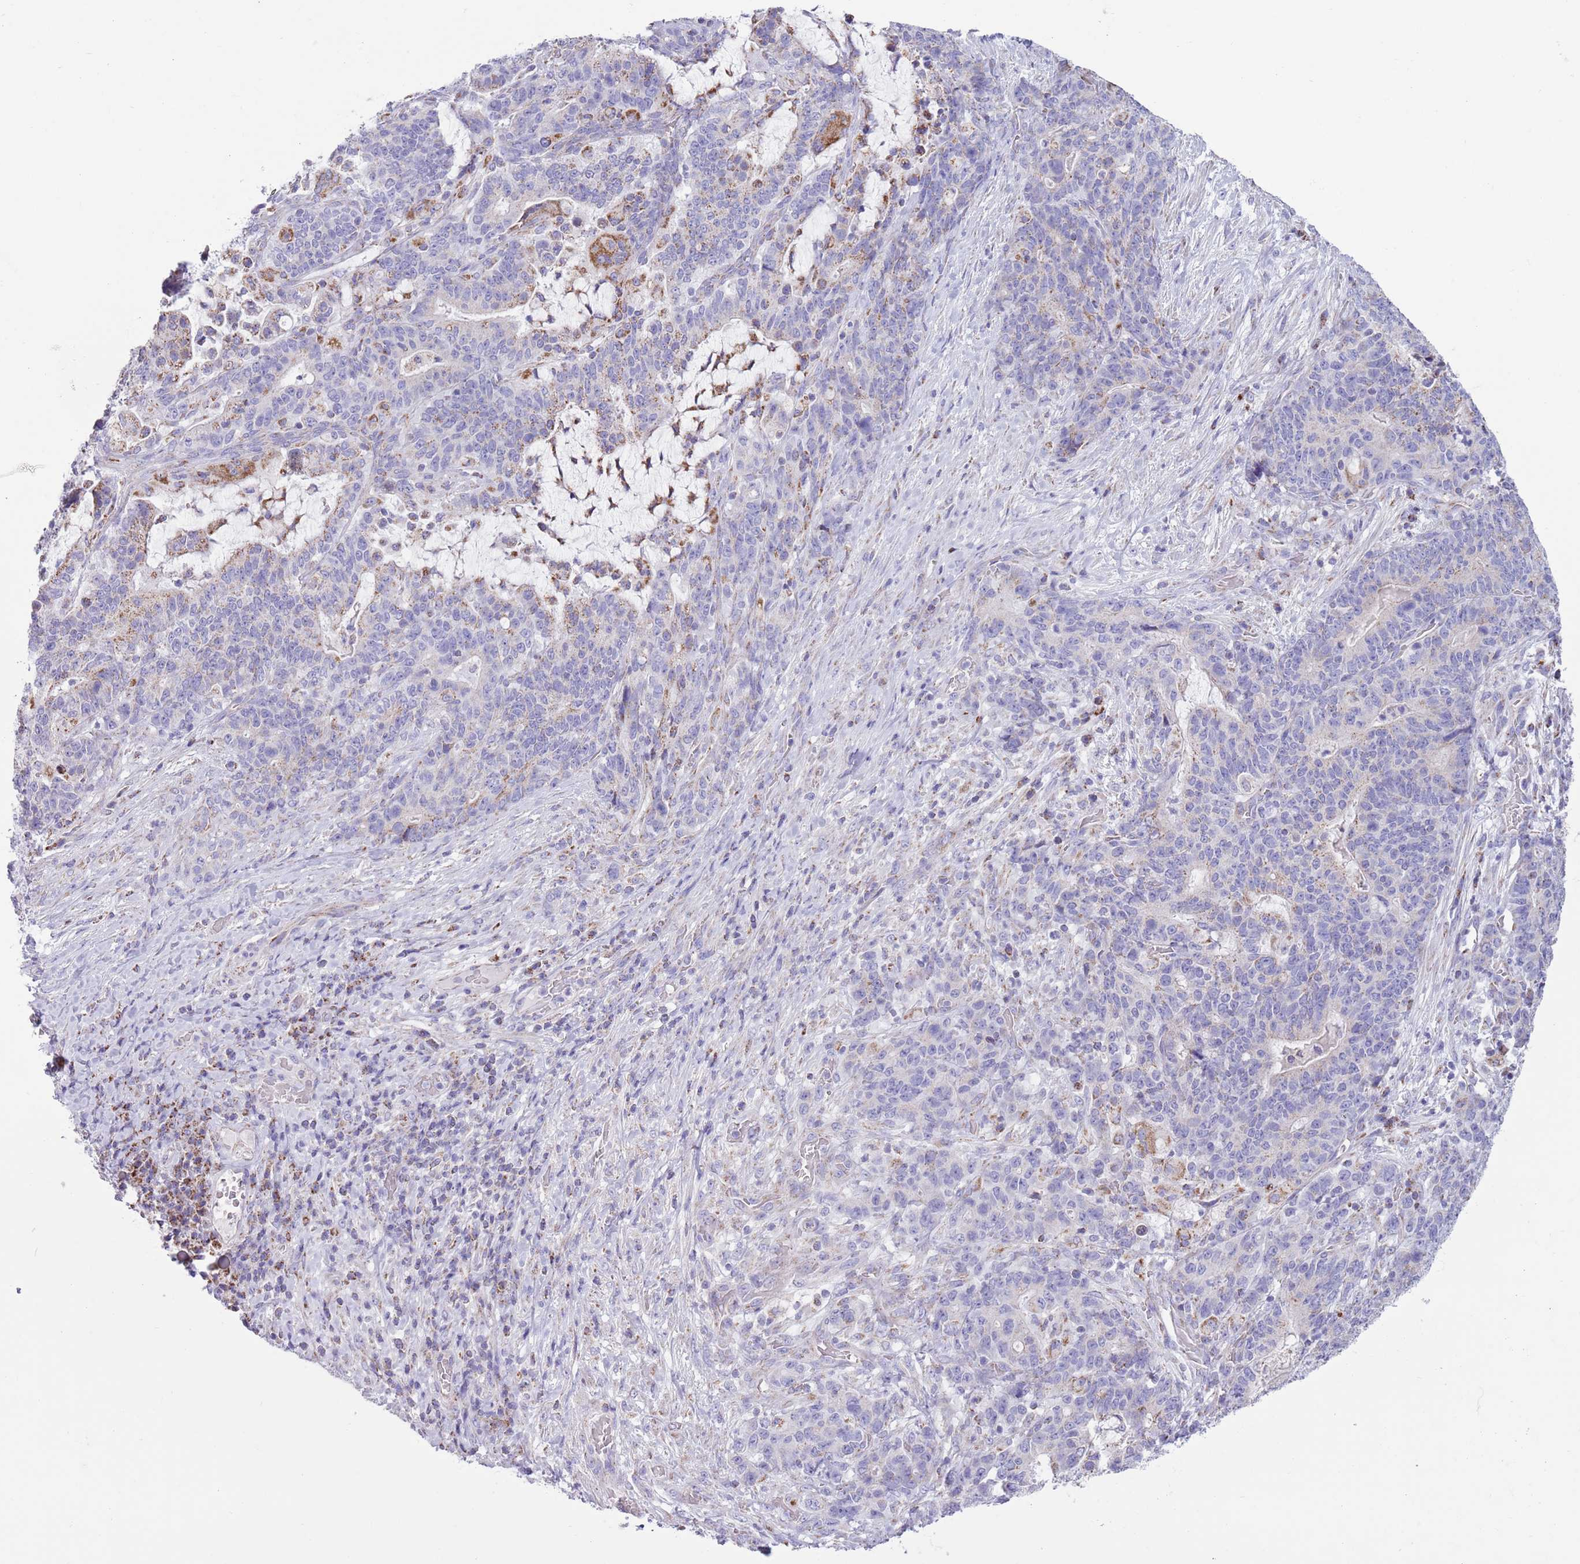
{"staining": {"intensity": "moderate", "quantity": "<25%", "location": "cytoplasmic/membranous"}, "tissue": "stomach cancer", "cell_type": "Tumor cells", "image_type": "cancer", "snomed": [{"axis": "morphology", "description": "Normal tissue, NOS"}, {"axis": "morphology", "description": "Adenocarcinoma, NOS"}, {"axis": "topography", "description": "Stomach"}], "caption": "Immunohistochemical staining of stomach adenocarcinoma shows low levels of moderate cytoplasmic/membranous staining in approximately <25% of tumor cells. The protein of interest is shown in brown color, while the nuclei are stained blue.", "gene": "ATP6V1B1", "patient": {"sex": "female", "age": 64}}